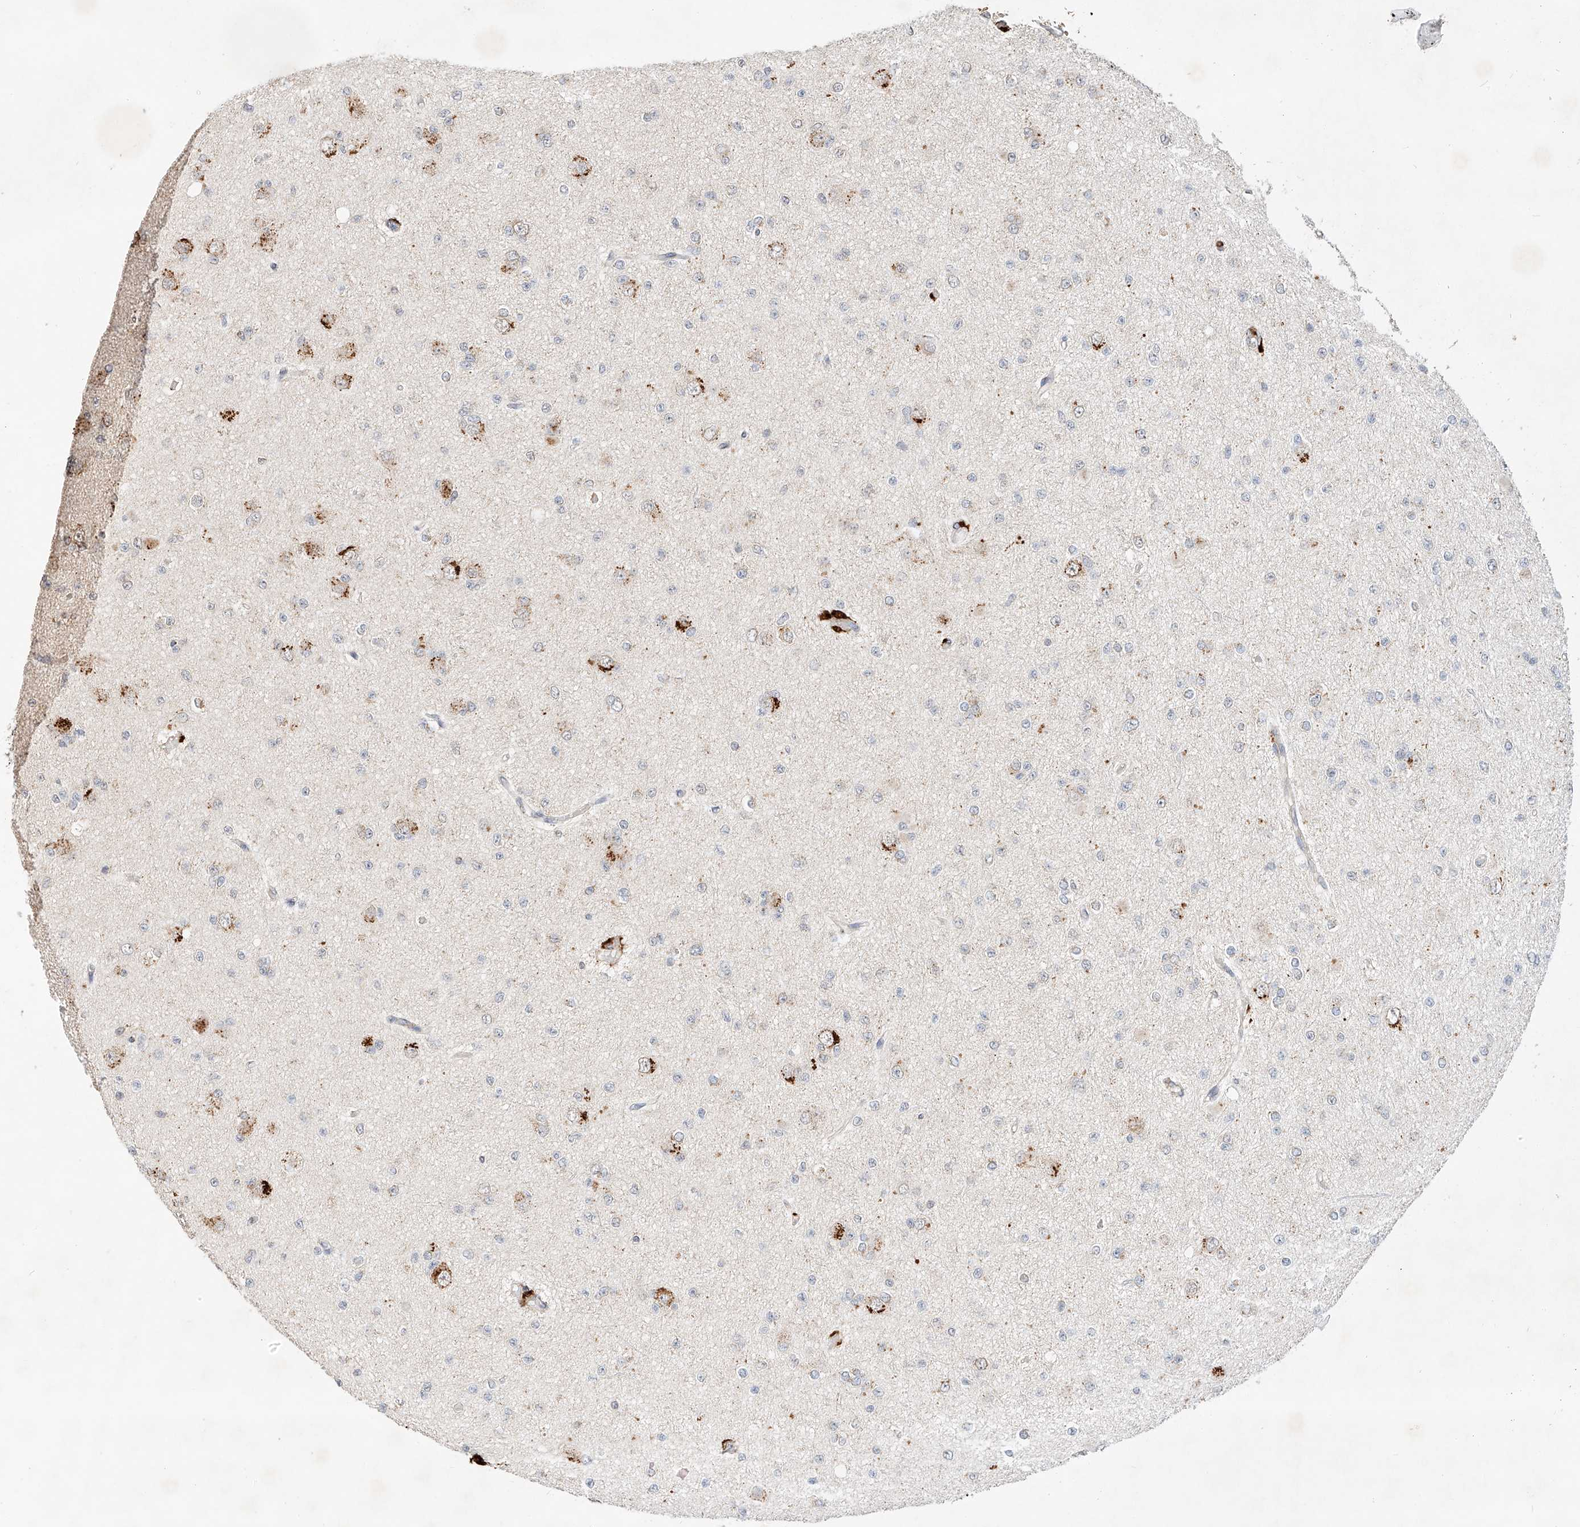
{"staining": {"intensity": "negative", "quantity": "none", "location": "none"}, "tissue": "glioma", "cell_type": "Tumor cells", "image_type": "cancer", "snomed": [{"axis": "morphology", "description": "Glioma, malignant, Low grade"}, {"axis": "topography", "description": "Brain"}], "caption": "This histopathology image is of low-grade glioma (malignant) stained with IHC to label a protein in brown with the nuclei are counter-stained blue. There is no positivity in tumor cells.", "gene": "SUSD6", "patient": {"sex": "female", "age": 22}}